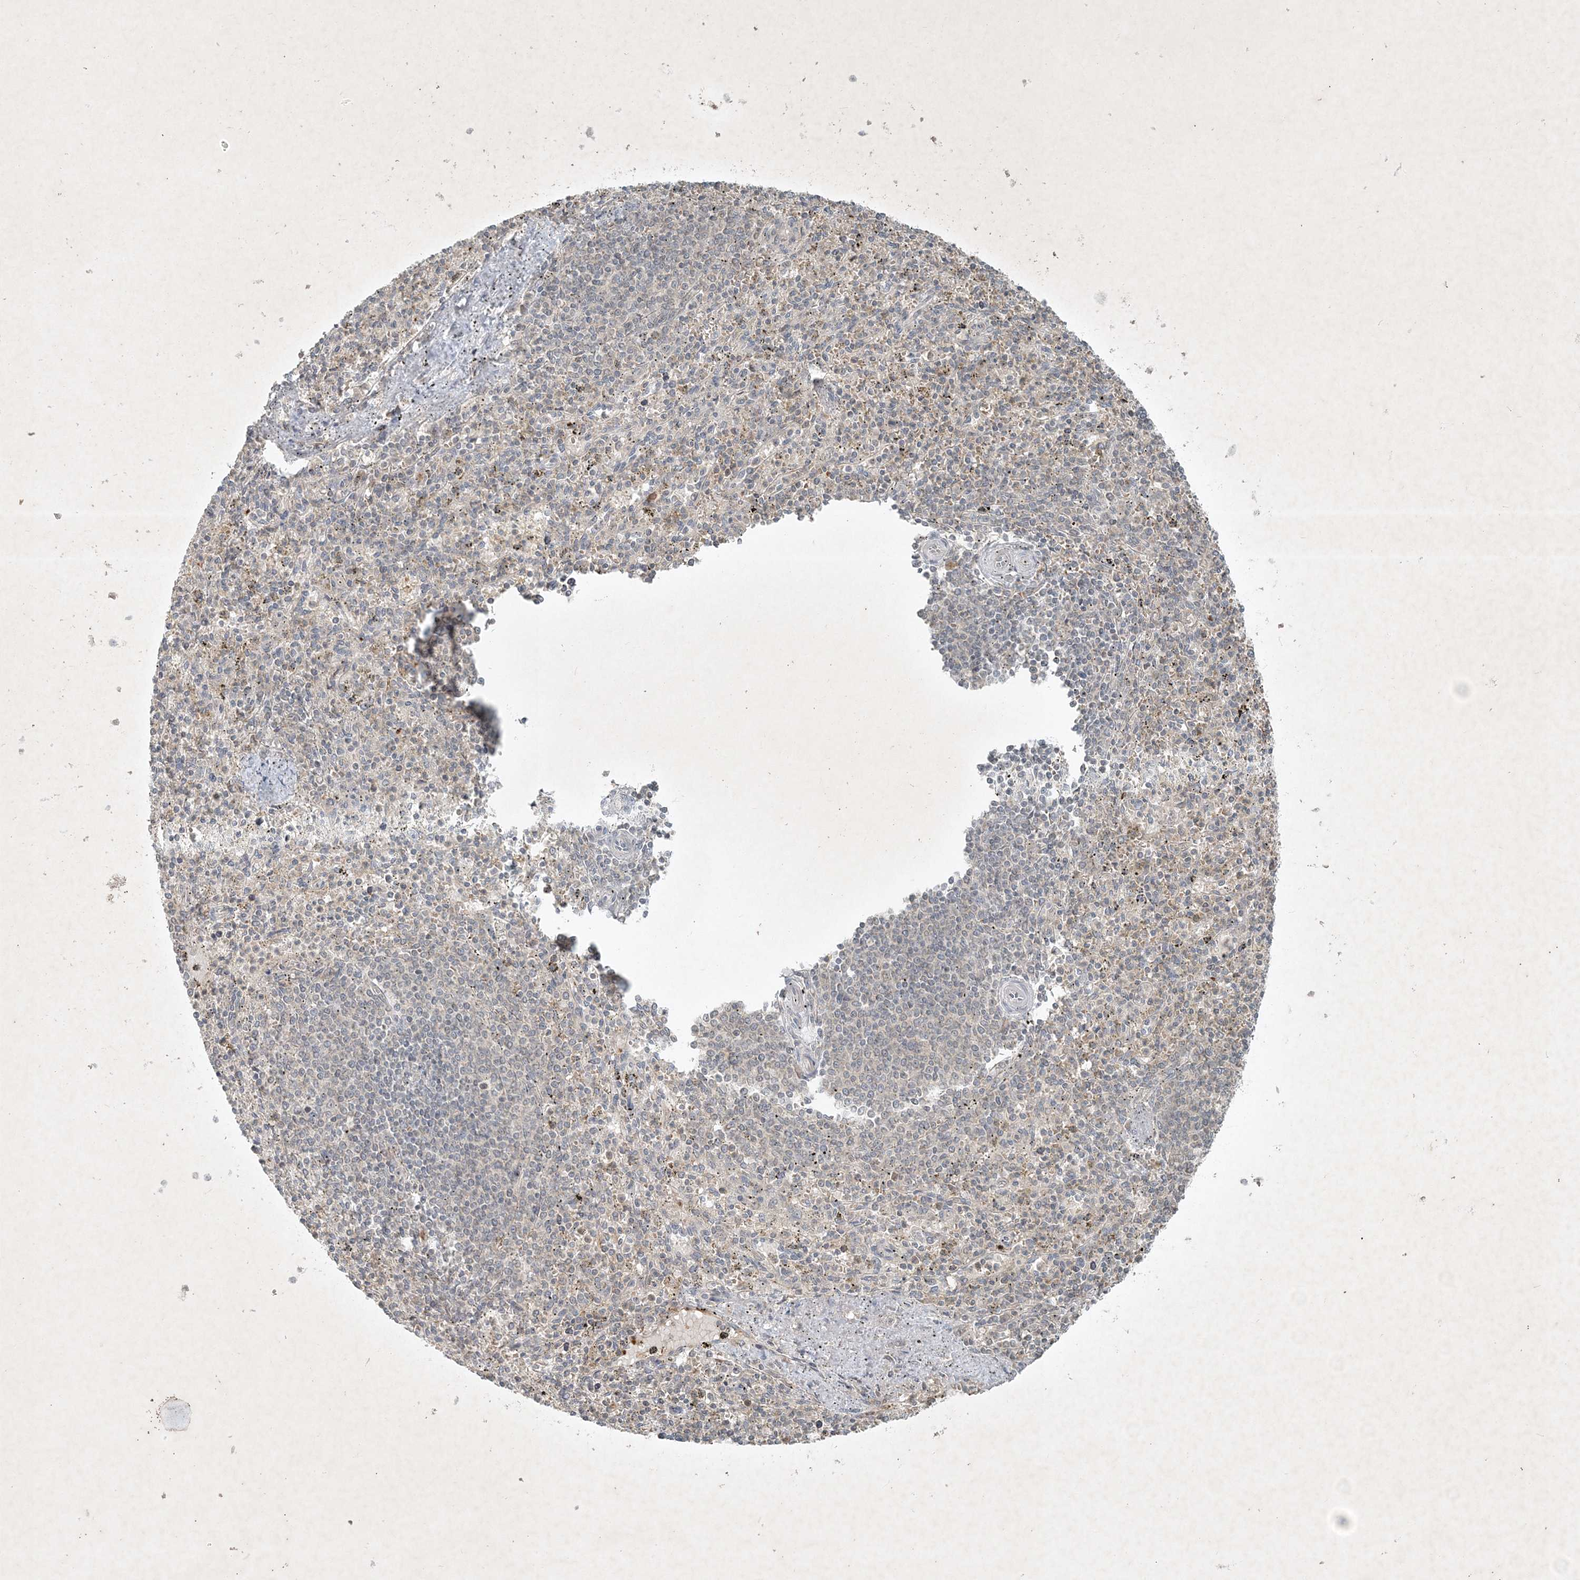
{"staining": {"intensity": "negative", "quantity": "none", "location": "none"}, "tissue": "spleen", "cell_type": "Cells in red pulp", "image_type": "normal", "snomed": [{"axis": "morphology", "description": "Normal tissue, NOS"}, {"axis": "topography", "description": "Spleen"}], "caption": "Immunohistochemical staining of normal human spleen demonstrates no significant staining in cells in red pulp.", "gene": "TNFAIP6", "patient": {"sex": "male", "age": 72}}